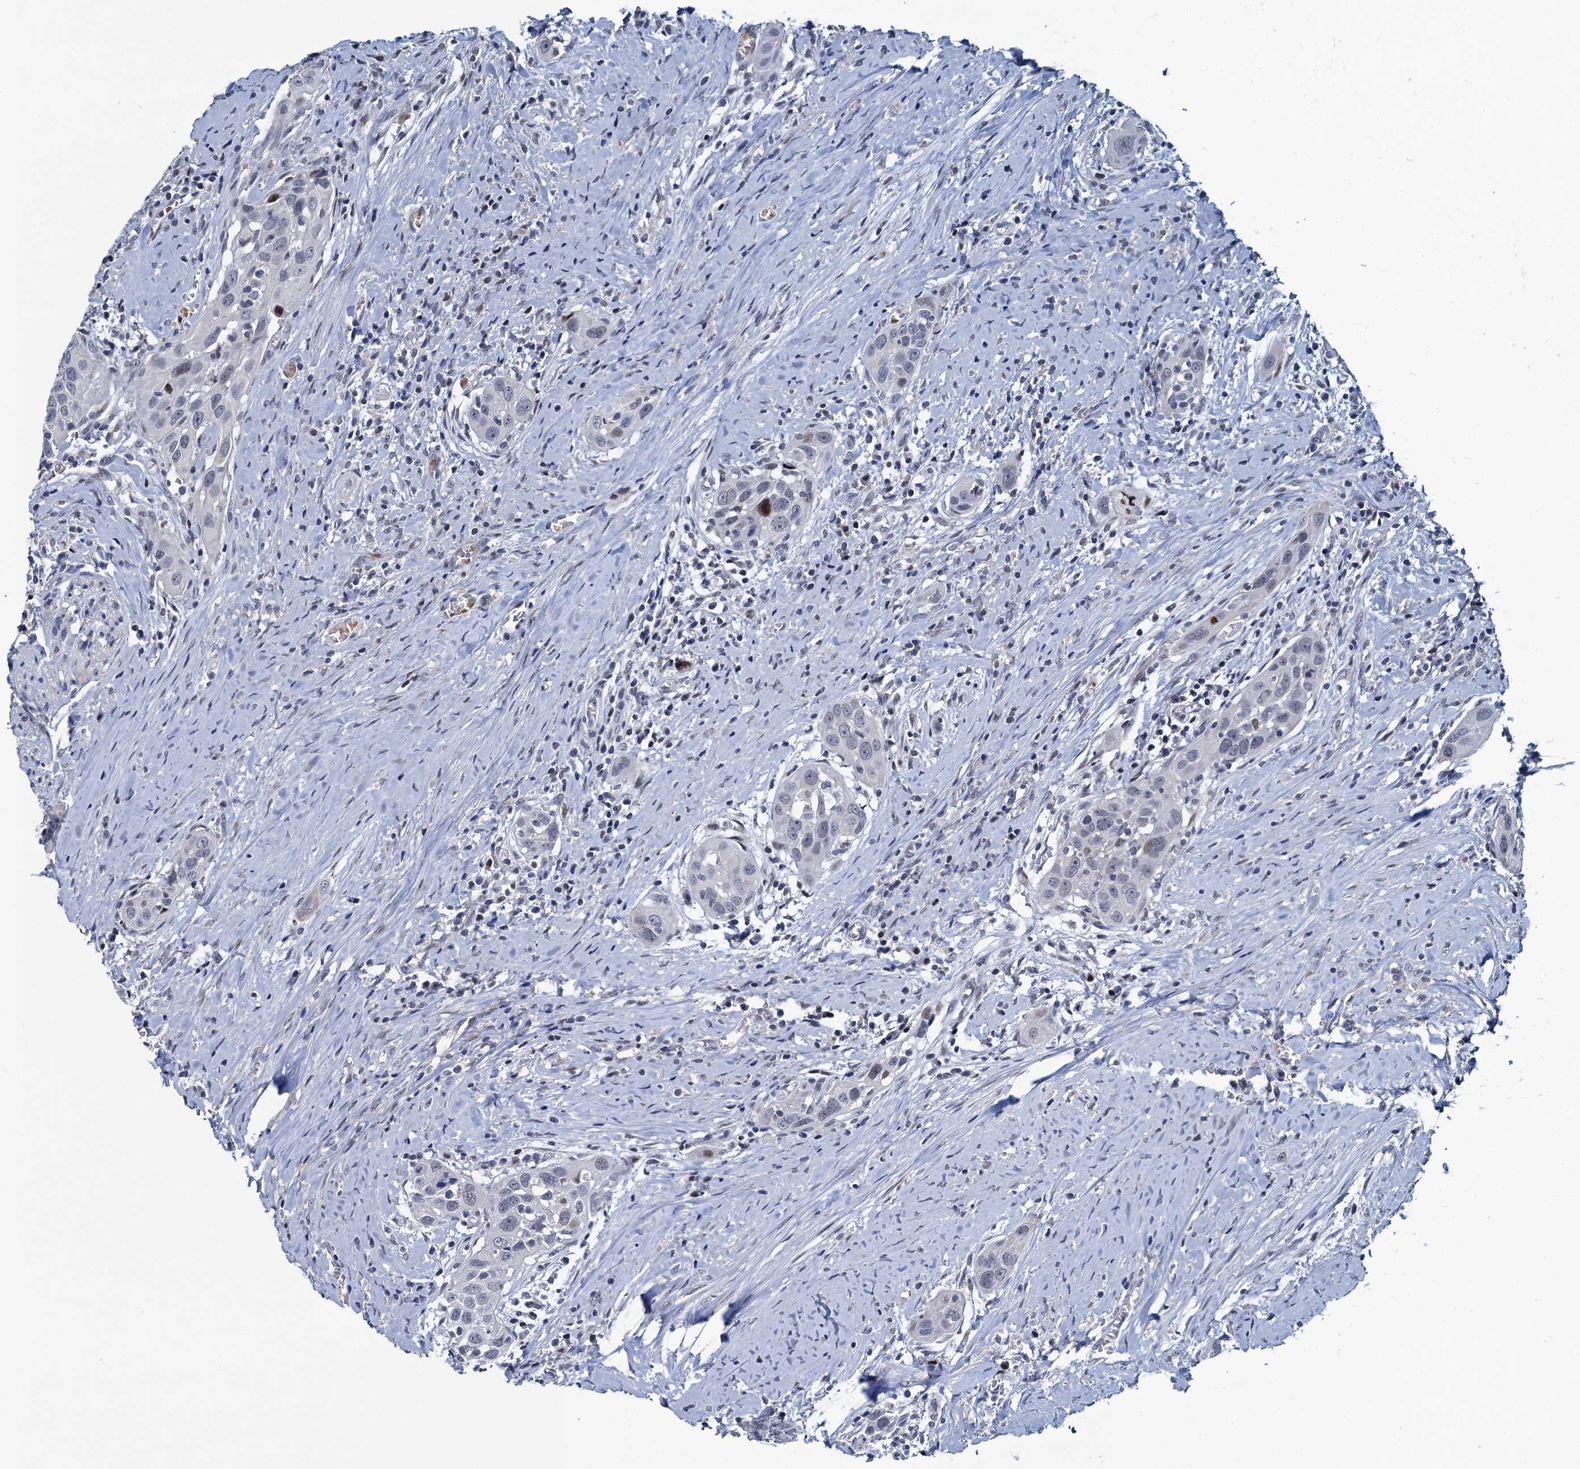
{"staining": {"intensity": "negative", "quantity": "none", "location": "none"}, "tissue": "head and neck cancer", "cell_type": "Tumor cells", "image_type": "cancer", "snomed": [{"axis": "morphology", "description": "Squamous cell carcinoma, NOS"}, {"axis": "topography", "description": "Oral tissue"}, {"axis": "topography", "description": "Head-Neck"}], "caption": "Histopathology image shows no significant protein staining in tumor cells of squamous cell carcinoma (head and neck).", "gene": "ATOSA", "patient": {"sex": "female", "age": 50}}